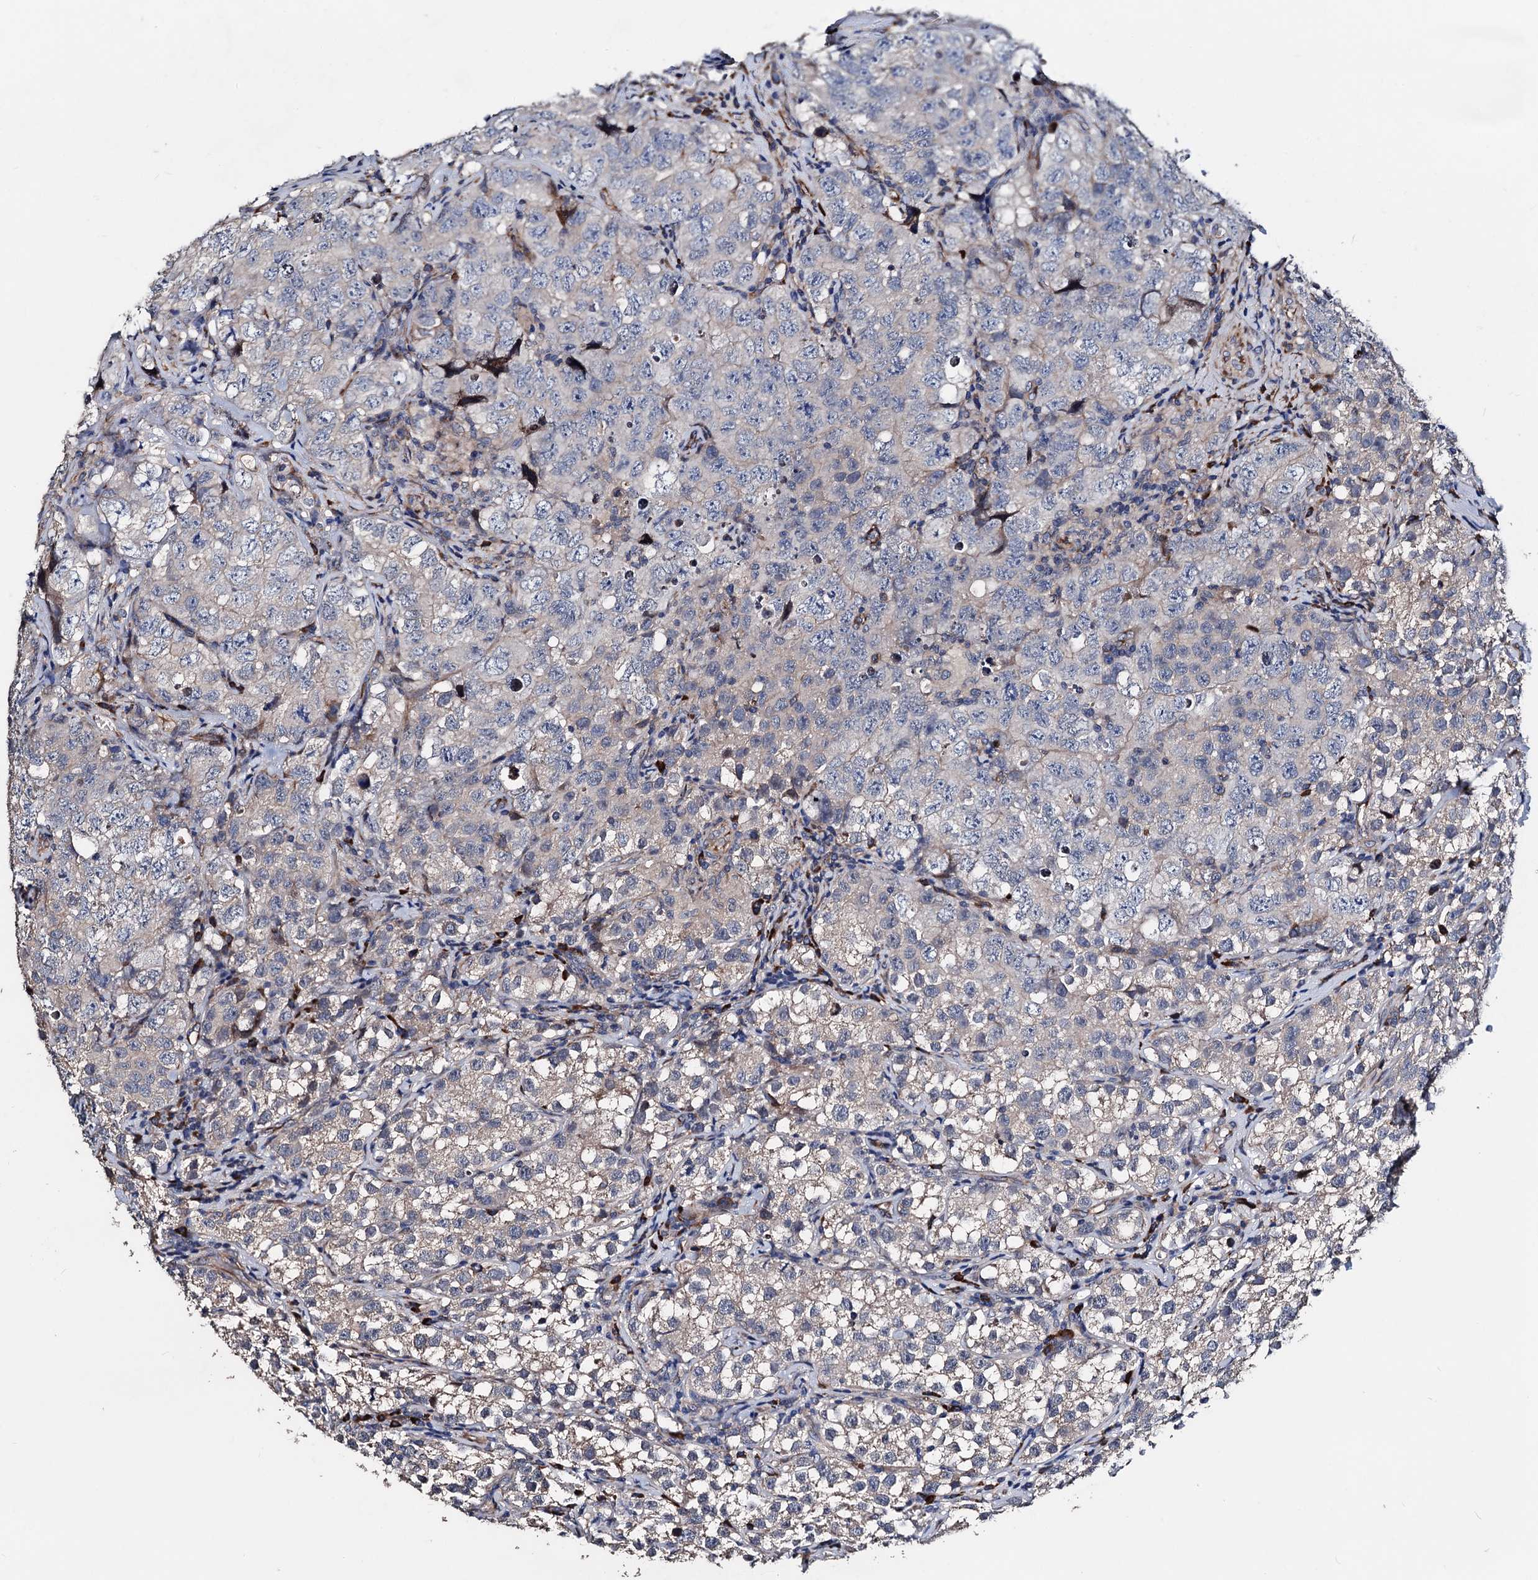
{"staining": {"intensity": "negative", "quantity": "none", "location": "none"}, "tissue": "testis cancer", "cell_type": "Tumor cells", "image_type": "cancer", "snomed": [{"axis": "morphology", "description": "Seminoma, NOS"}, {"axis": "morphology", "description": "Carcinoma, Embryonal, NOS"}, {"axis": "topography", "description": "Testis"}], "caption": "Protein analysis of seminoma (testis) shows no significant expression in tumor cells.", "gene": "AKAP11", "patient": {"sex": "male", "age": 43}}